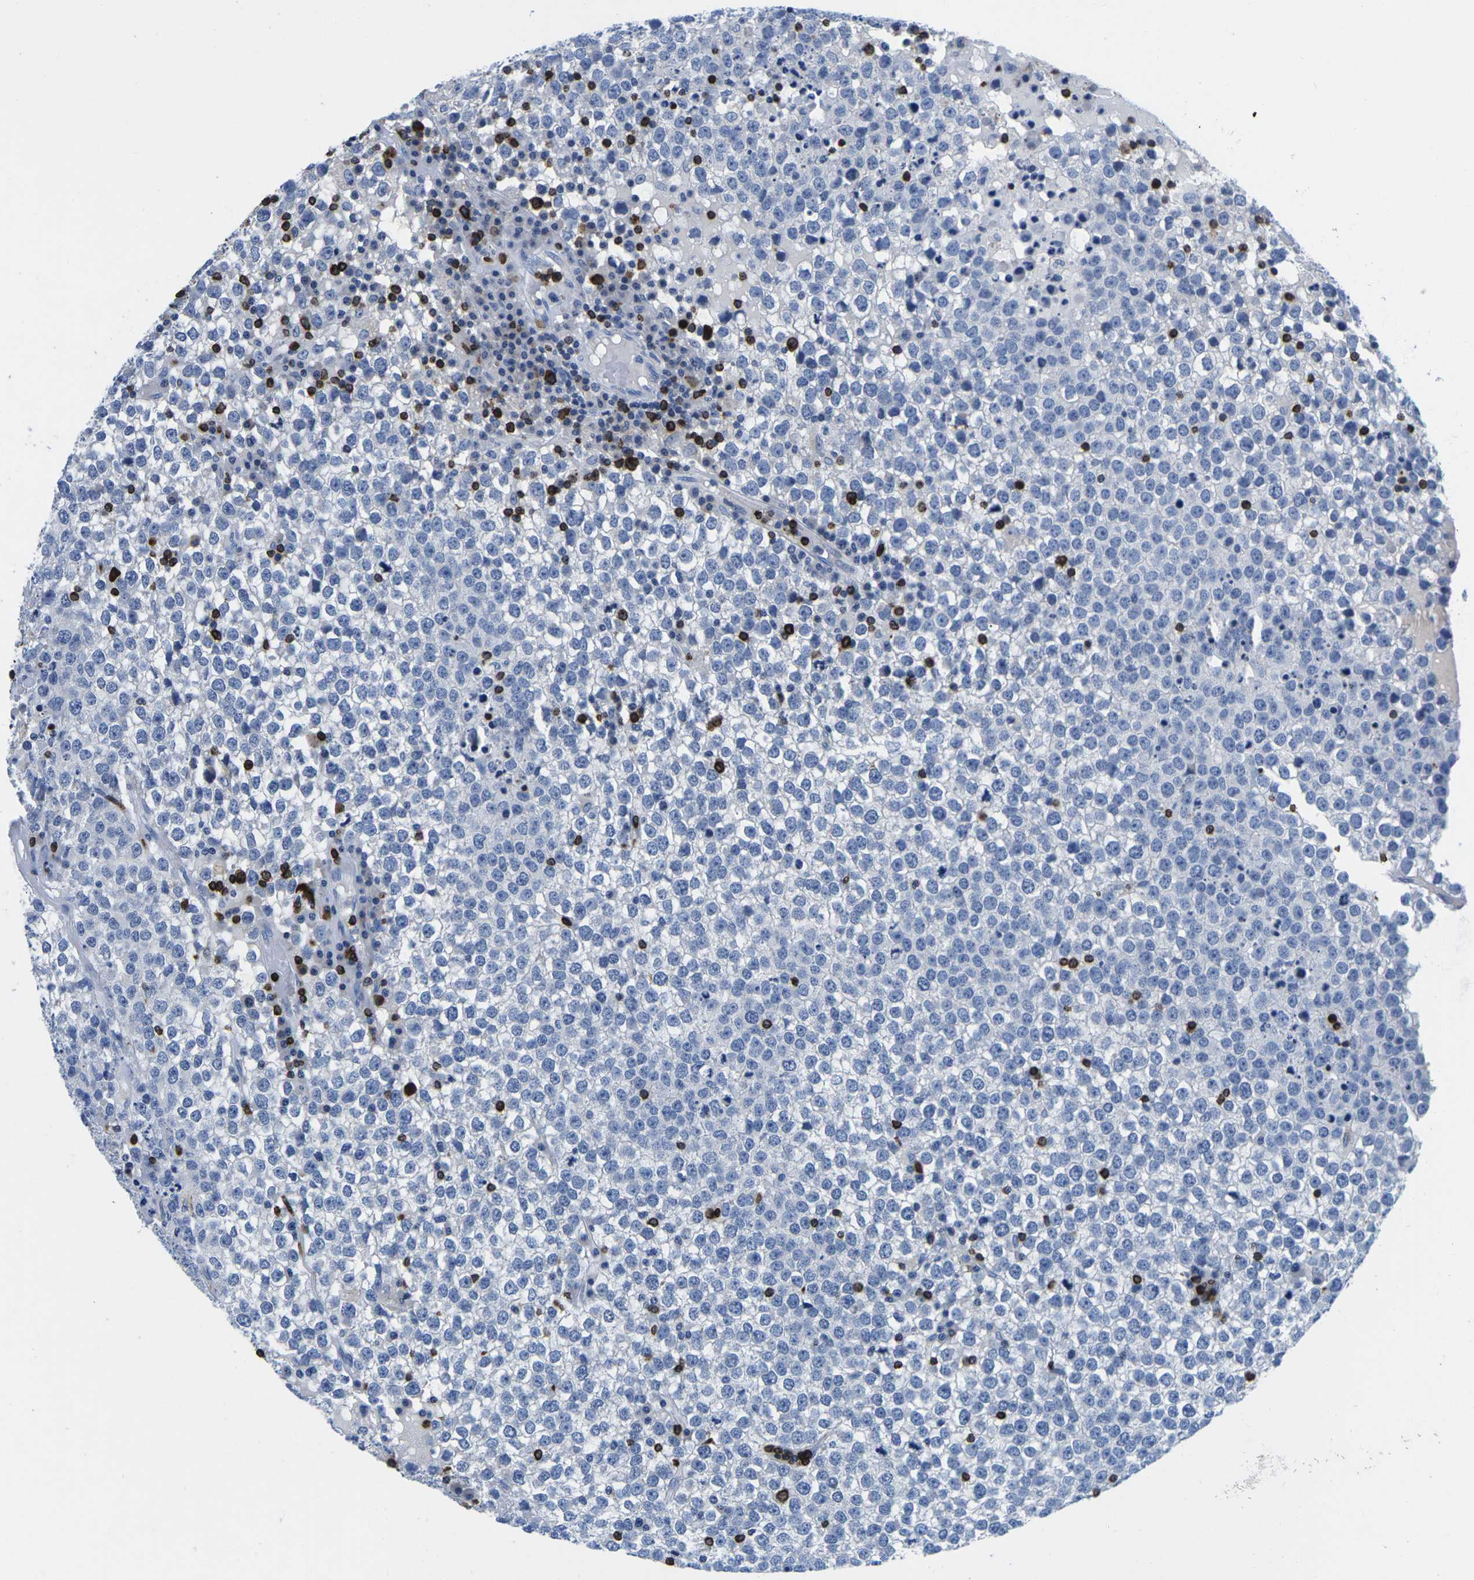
{"staining": {"intensity": "negative", "quantity": "none", "location": "none"}, "tissue": "testis cancer", "cell_type": "Tumor cells", "image_type": "cancer", "snomed": [{"axis": "morphology", "description": "Seminoma, NOS"}, {"axis": "topography", "description": "Testis"}], "caption": "IHC photomicrograph of human seminoma (testis) stained for a protein (brown), which demonstrates no staining in tumor cells.", "gene": "CTSW", "patient": {"sex": "male", "age": 65}}